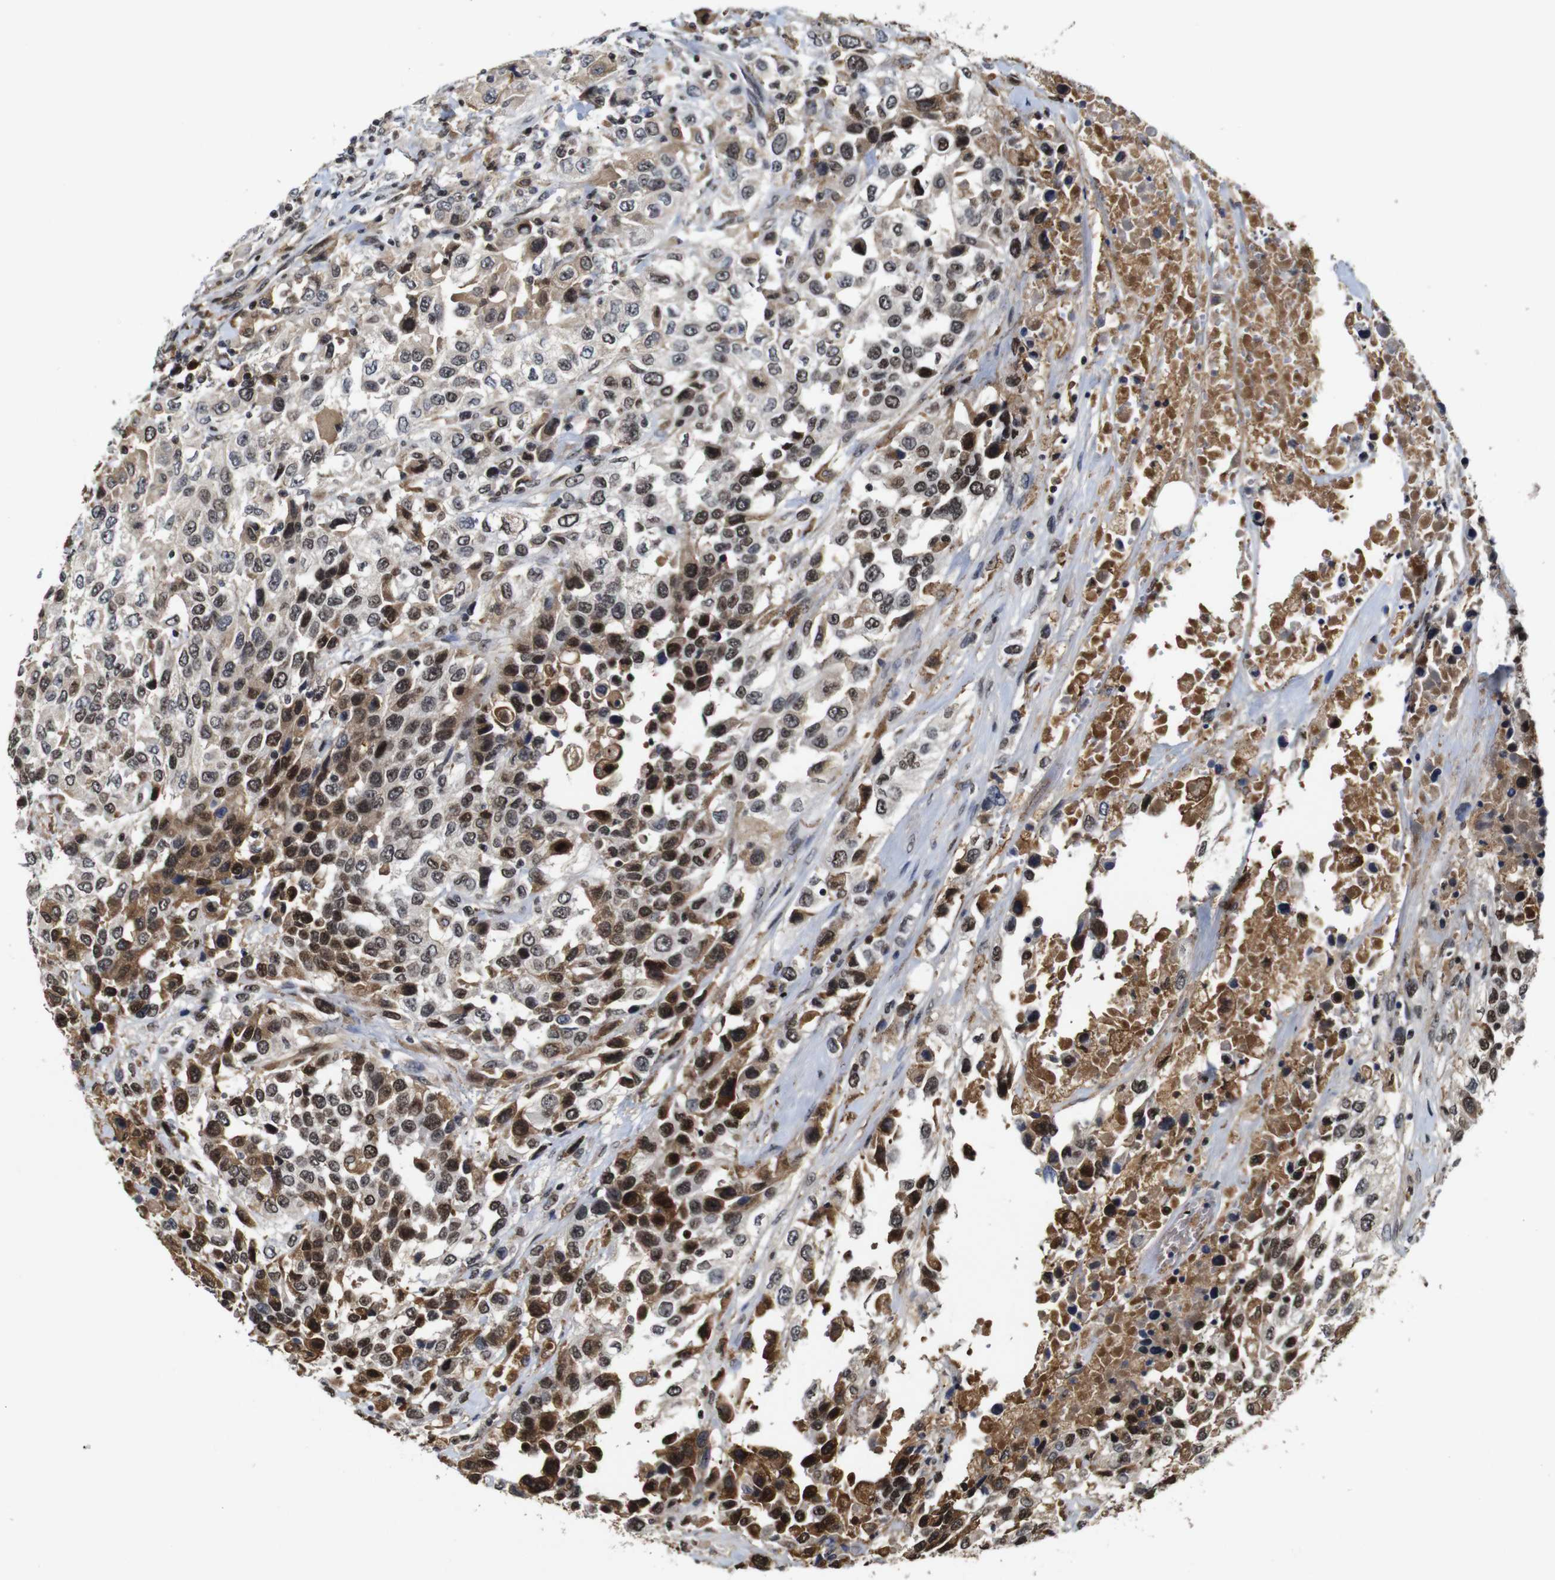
{"staining": {"intensity": "moderate", "quantity": "25%-75%", "location": "cytoplasmic/membranous,nuclear"}, "tissue": "urothelial cancer", "cell_type": "Tumor cells", "image_type": "cancer", "snomed": [{"axis": "morphology", "description": "Urothelial carcinoma, High grade"}, {"axis": "topography", "description": "Urinary bladder"}], "caption": "Protein staining of high-grade urothelial carcinoma tissue exhibits moderate cytoplasmic/membranous and nuclear staining in about 25%-75% of tumor cells.", "gene": "MYC", "patient": {"sex": "female", "age": 80}}